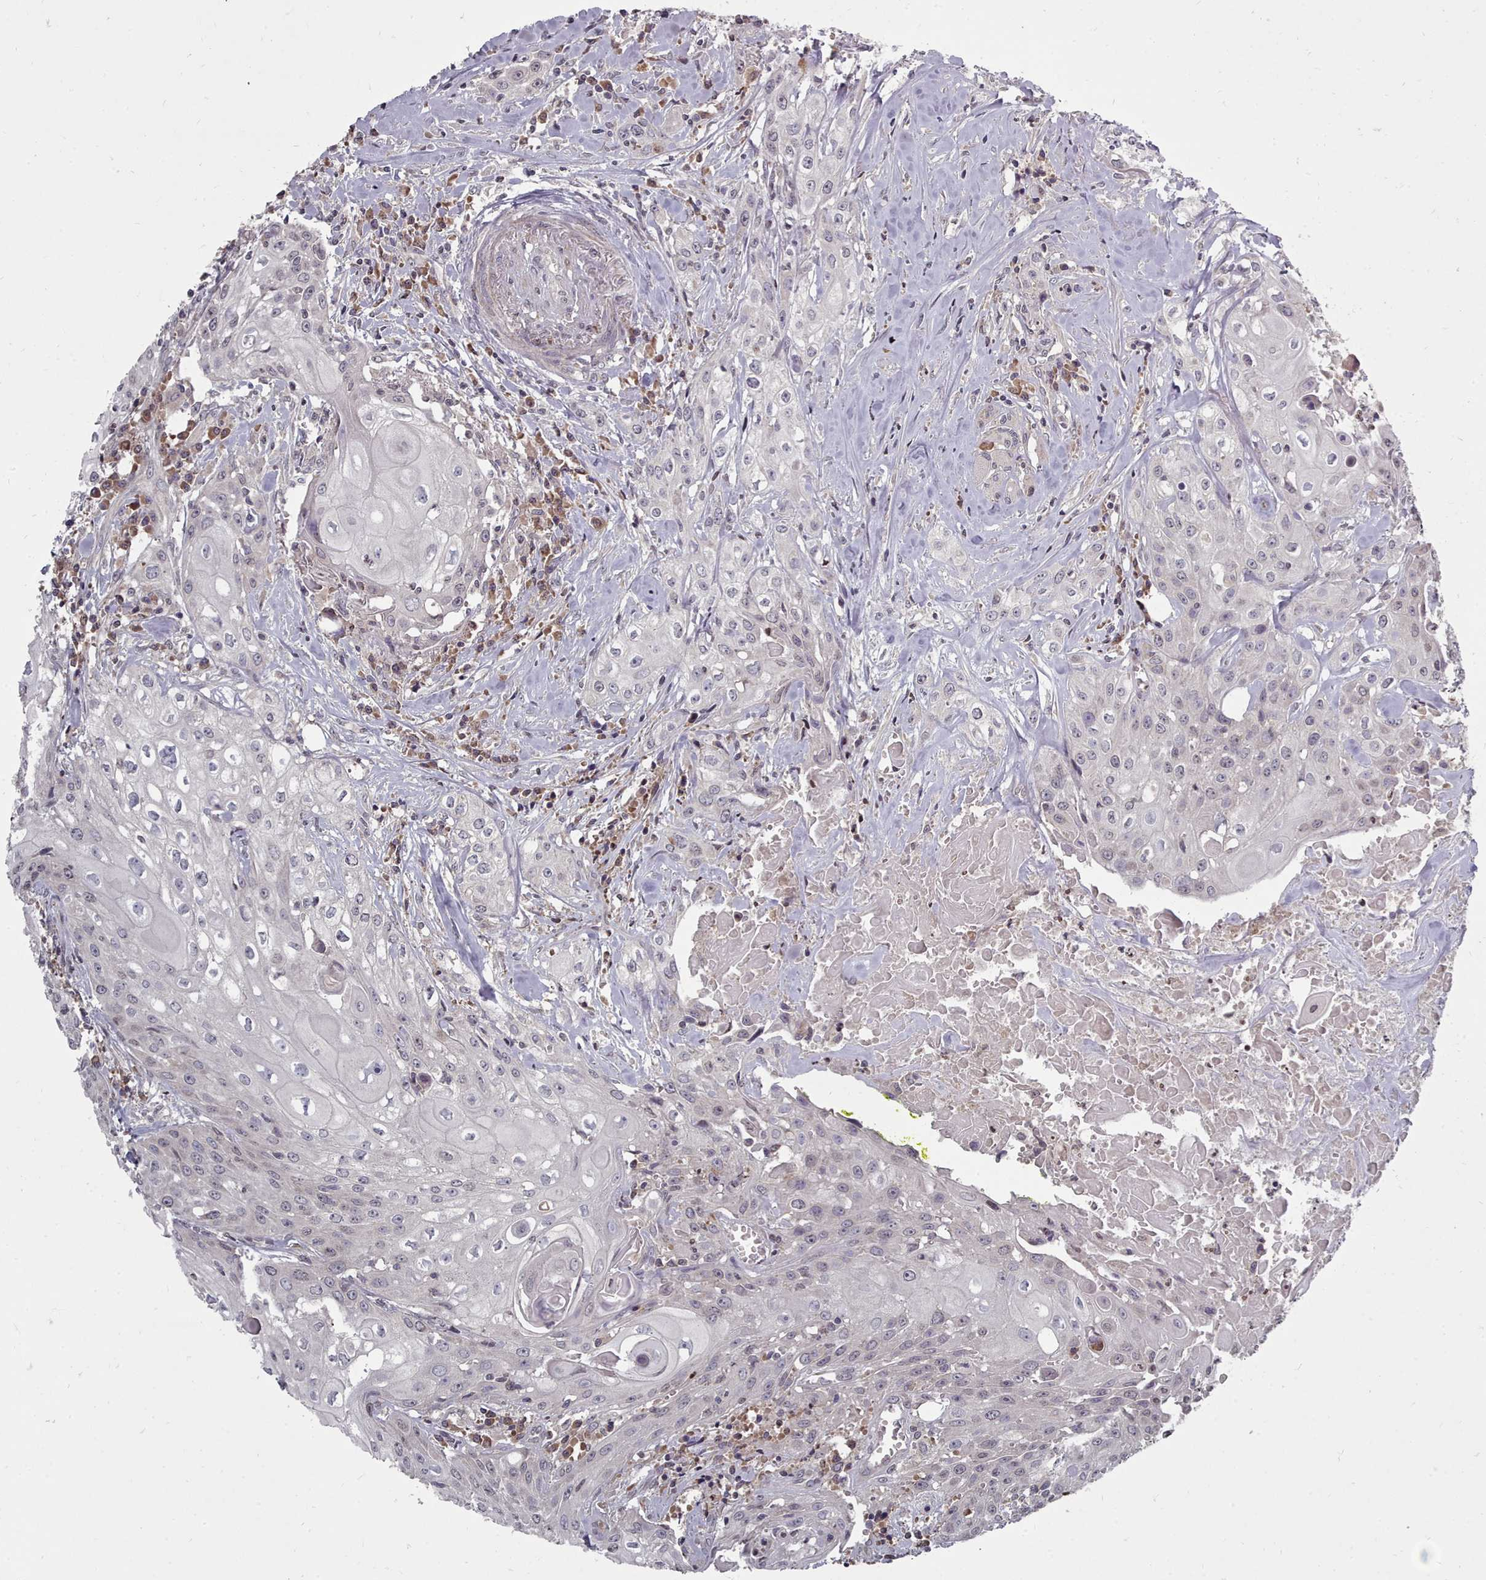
{"staining": {"intensity": "negative", "quantity": "none", "location": "none"}, "tissue": "head and neck cancer", "cell_type": "Tumor cells", "image_type": "cancer", "snomed": [{"axis": "morphology", "description": "Squamous cell carcinoma, NOS"}, {"axis": "topography", "description": "Oral tissue"}, {"axis": "topography", "description": "Head-Neck"}], "caption": "Head and neck squamous cell carcinoma was stained to show a protein in brown. There is no significant positivity in tumor cells.", "gene": "ACKR3", "patient": {"sex": "female", "age": 82}}